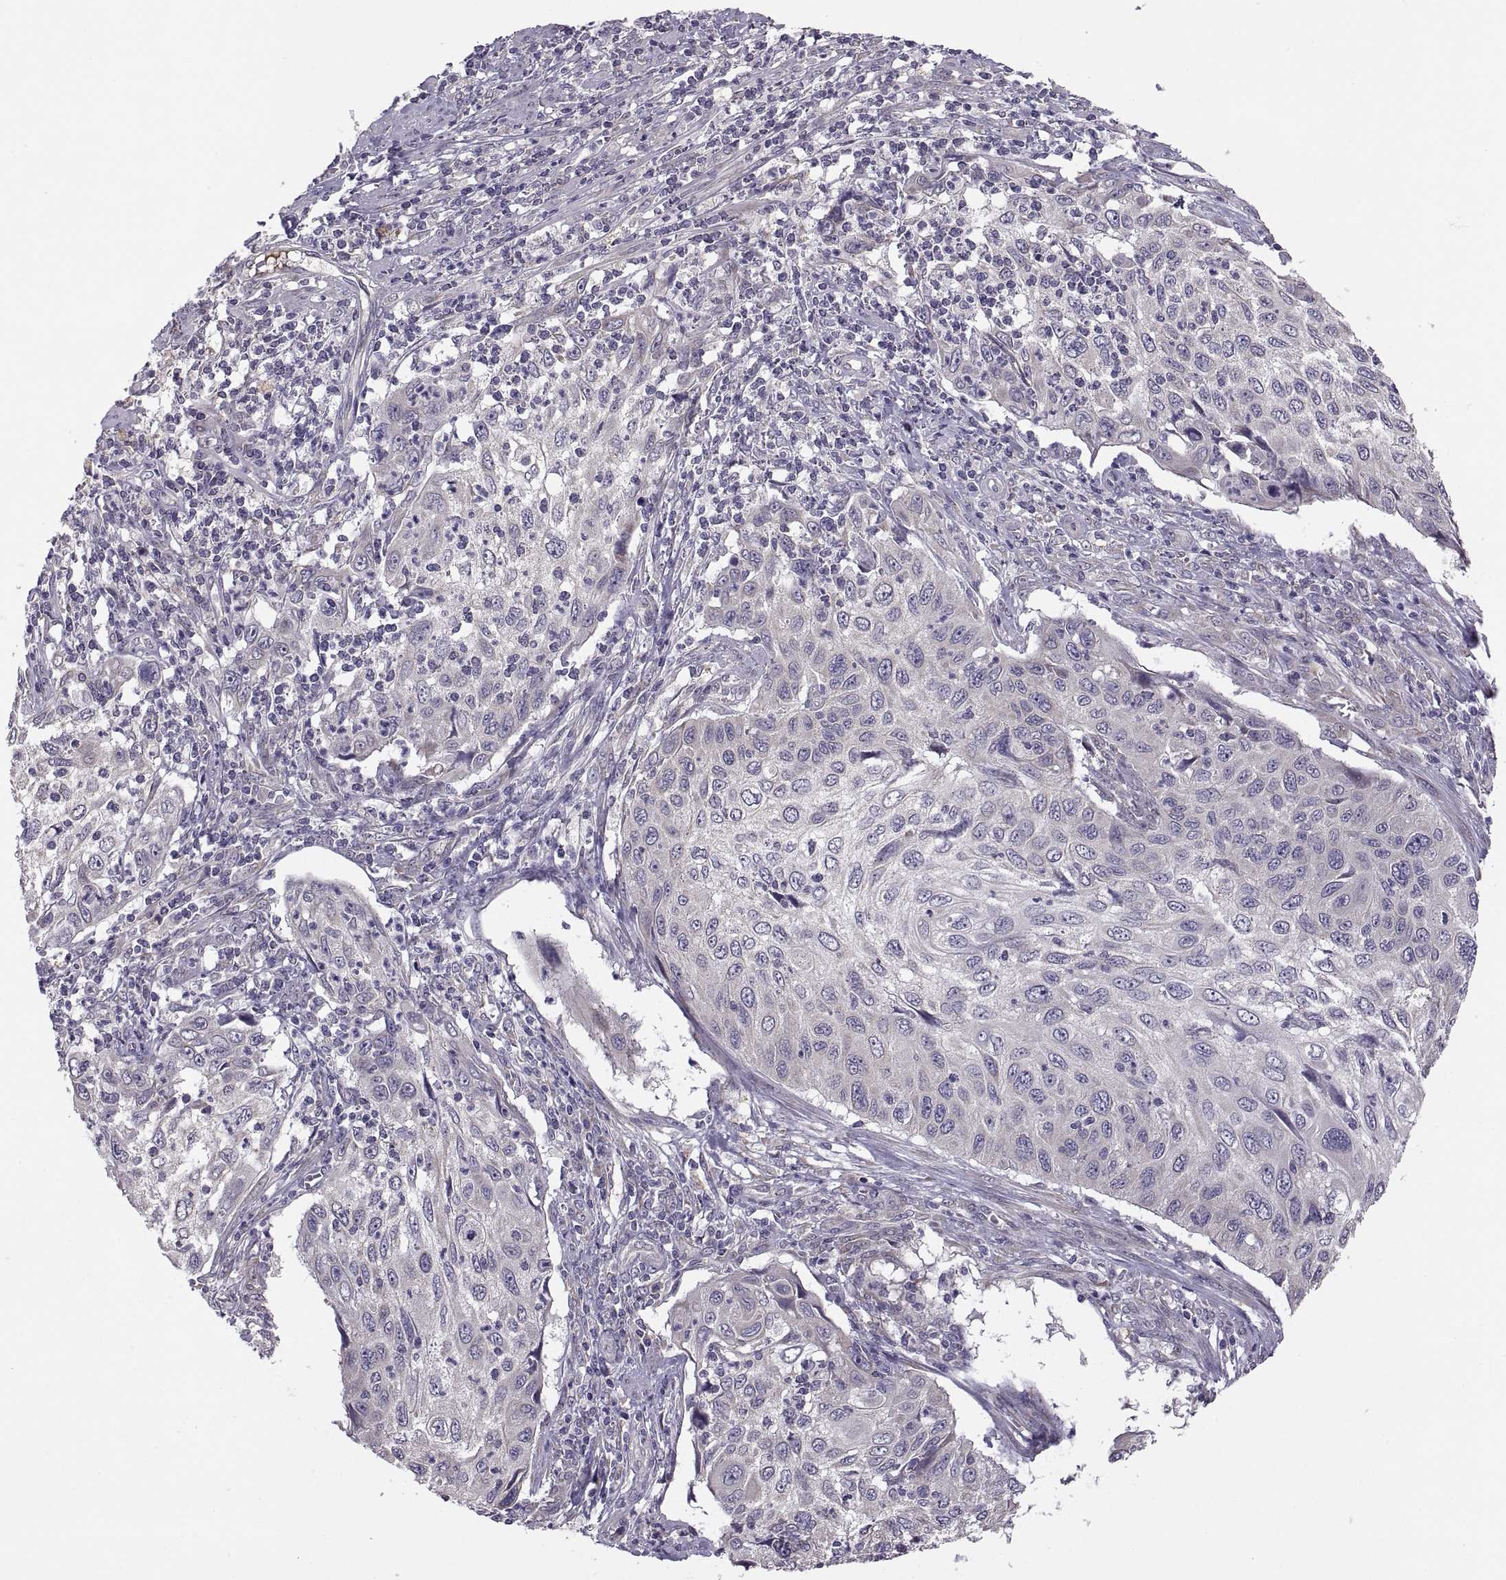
{"staining": {"intensity": "negative", "quantity": "none", "location": "none"}, "tissue": "cervical cancer", "cell_type": "Tumor cells", "image_type": "cancer", "snomed": [{"axis": "morphology", "description": "Squamous cell carcinoma, NOS"}, {"axis": "topography", "description": "Cervix"}], "caption": "A photomicrograph of cervical cancer stained for a protein displays no brown staining in tumor cells.", "gene": "ACSBG2", "patient": {"sex": "female", "age": 70}}